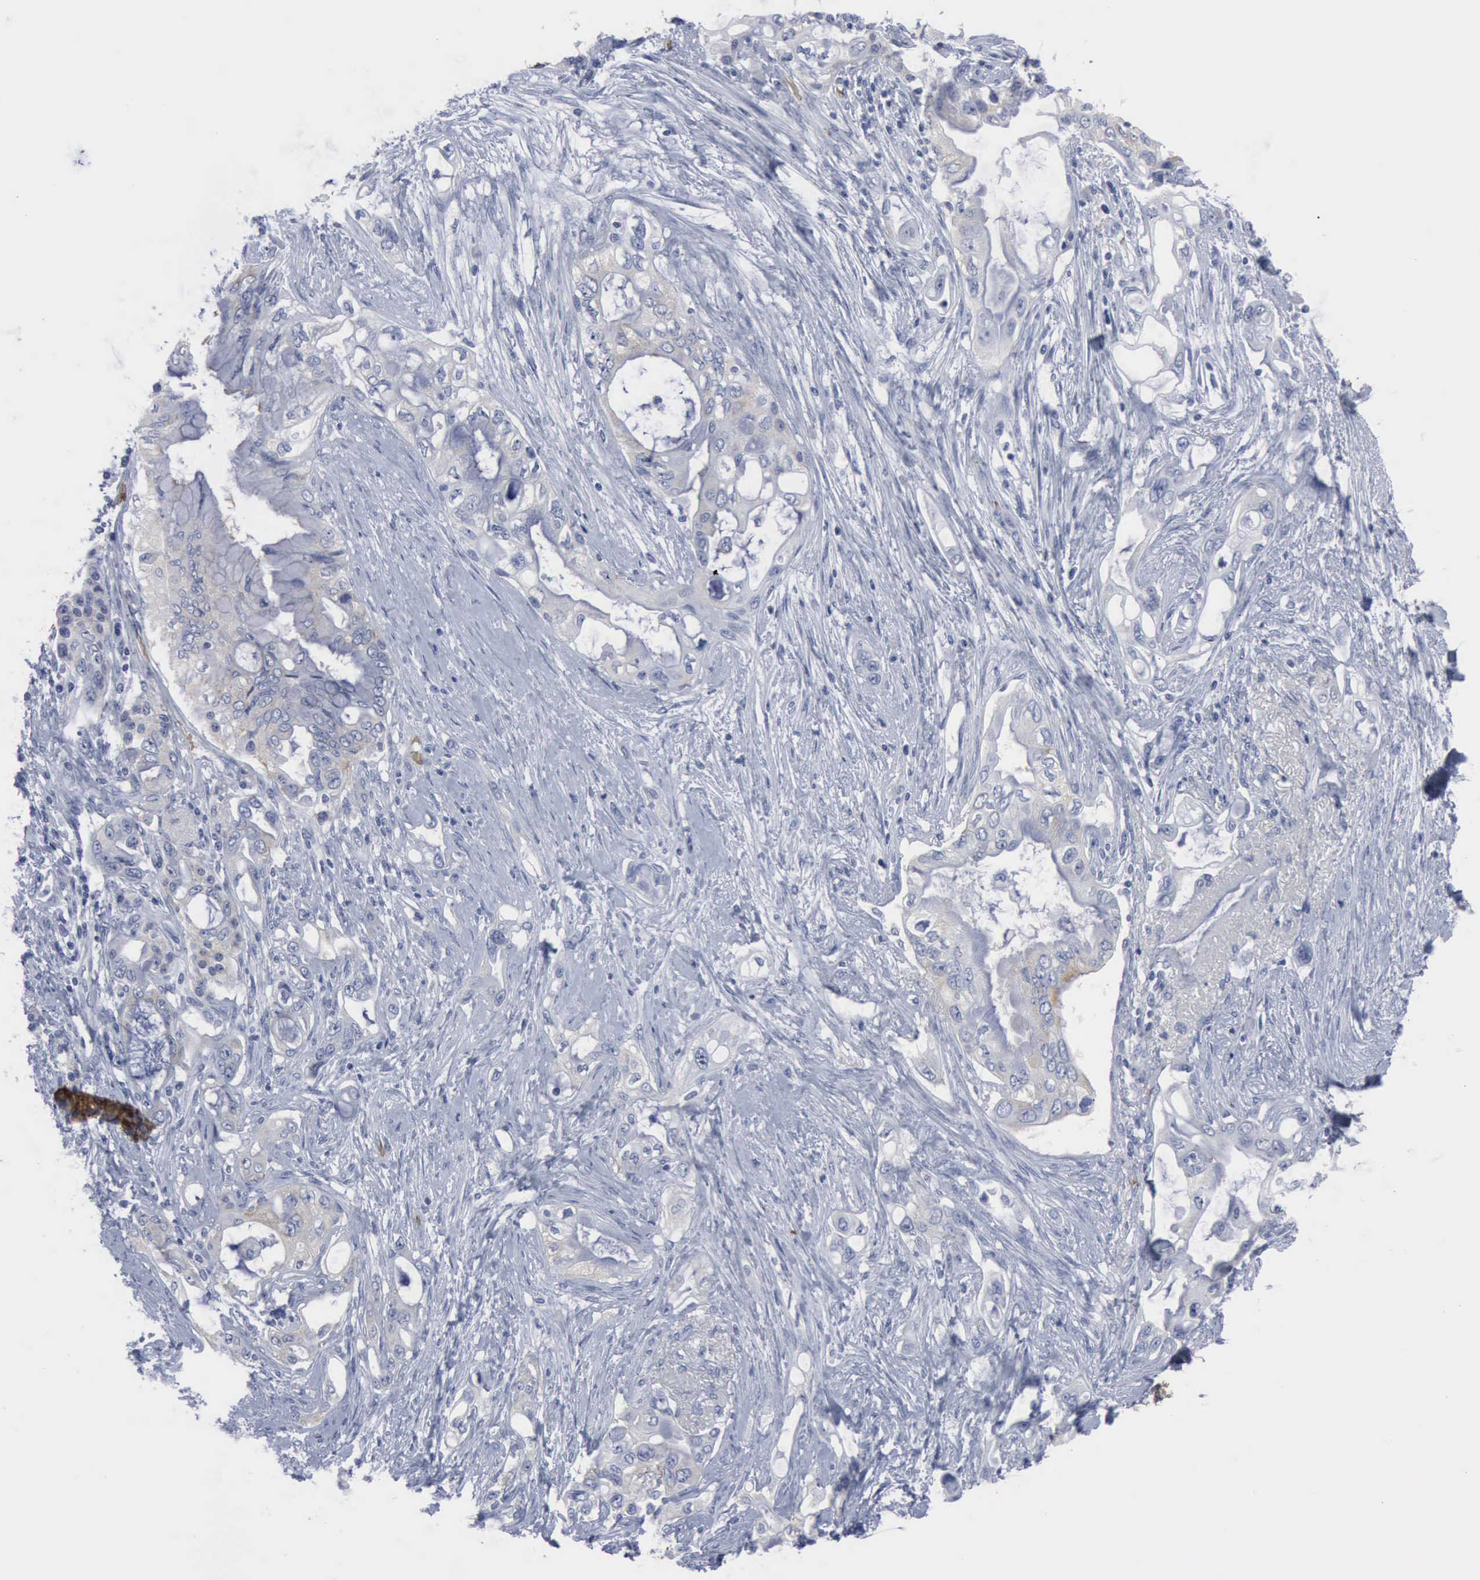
{"staining": {"intensity": "weak", "quantity": "<25%", "location": "cytoplasmic/membranous"}, "tissue": "pancreatic cancer", "cell_type": "Tumor cells", "image_type": "cancer", "snomed": [{"axis": "morphology", "description": "Adenocarcinoma, NOS"}, {"axis": "topography", "description": "Pancreas"}], "caption": "The IHC histopathology image has no significant staining in tumor cells of pancreatic adenocarcinoma tissue.", "gene": "TGFB1", "patient": {"sex": "female", "age": 70}}